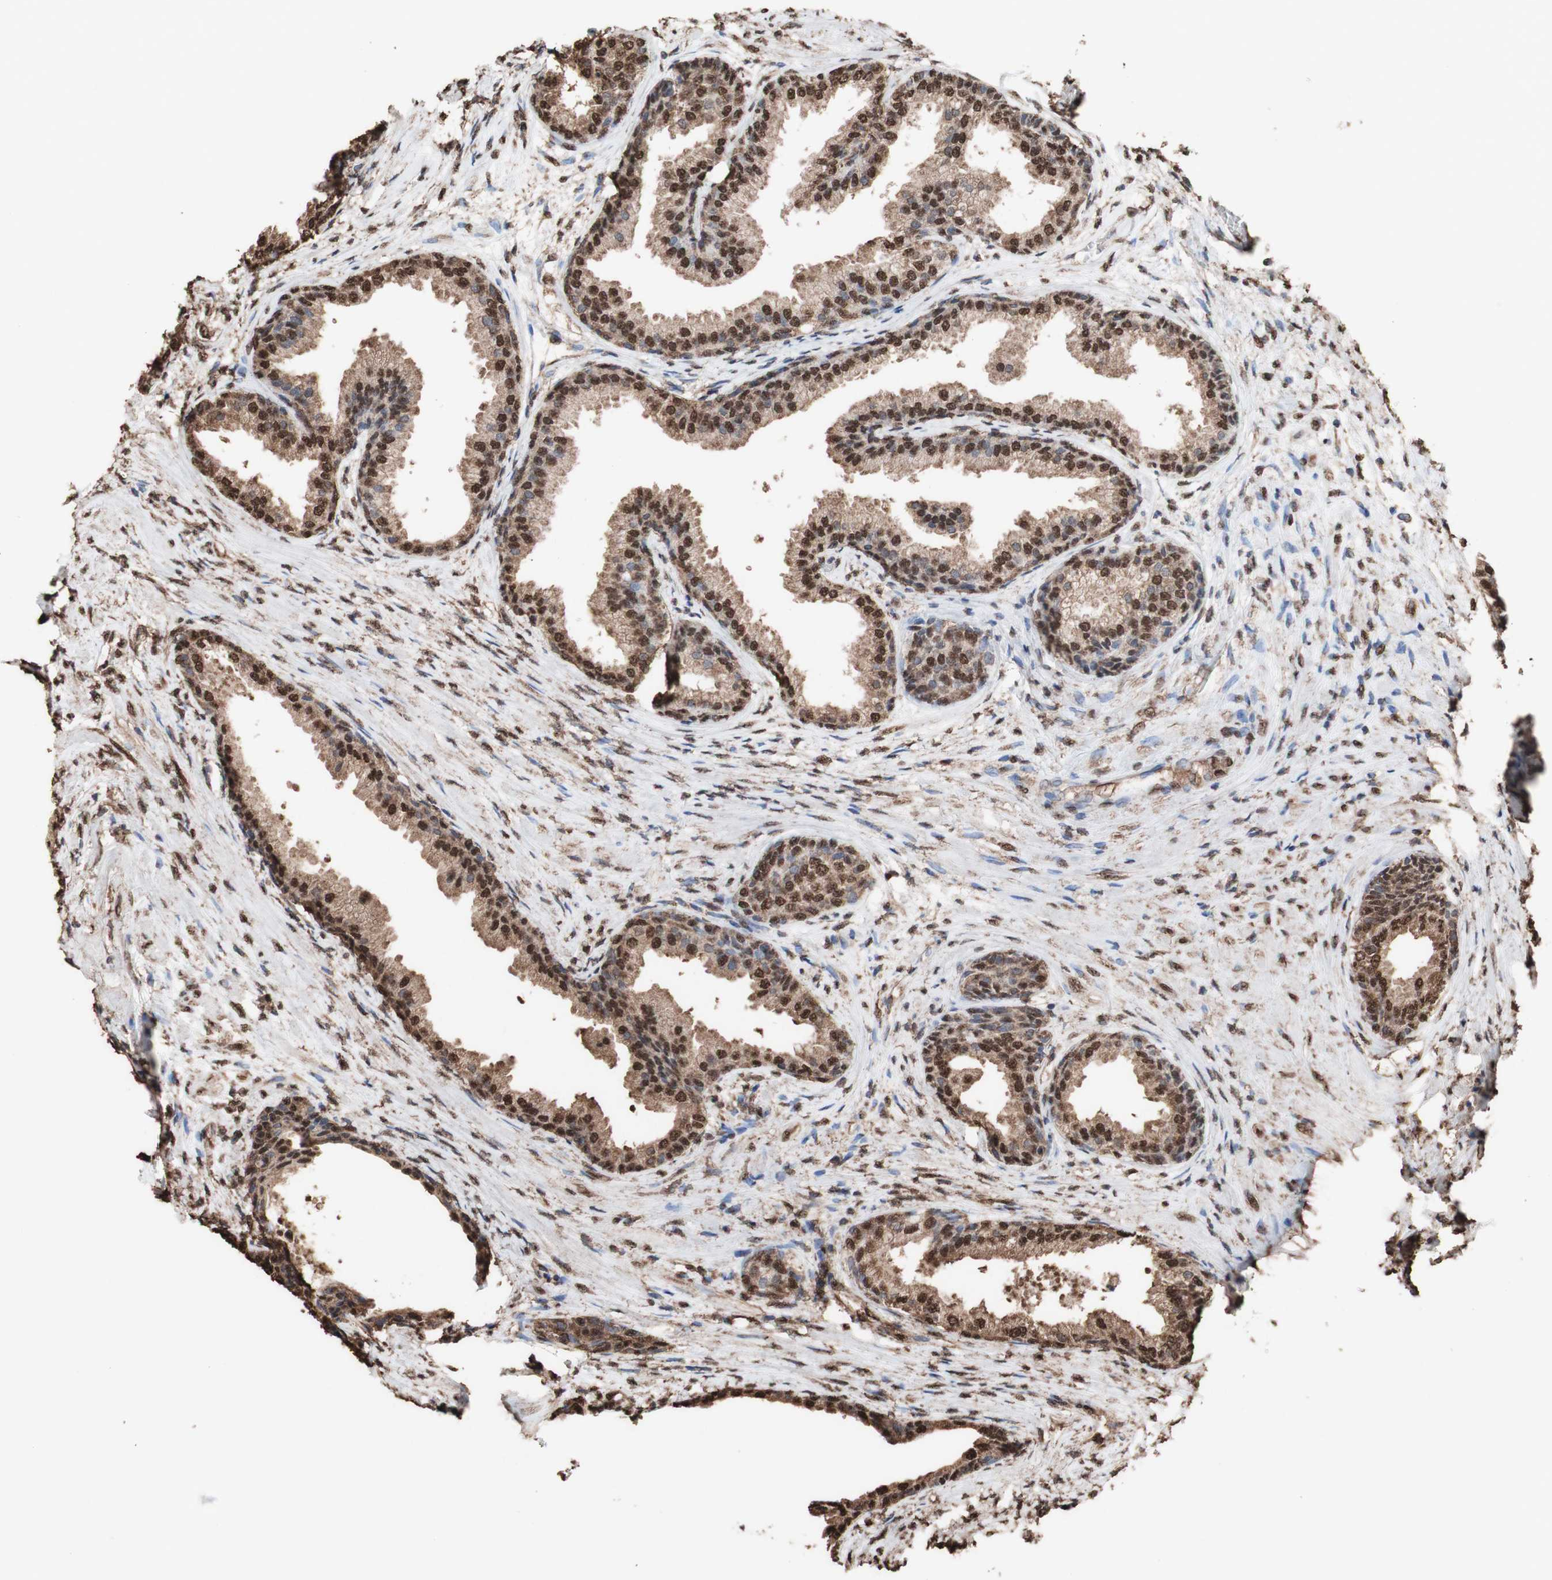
{"staining": {"intensity": "strong", "quantity": ">75%", "location": "cytoplasmic/membranous,nuclear"}, "tissue": "prostate", "cell_type": "Glandular cells", "image_type": "normal", "snomed": [{"axis": "morphology", "description": "Normal tissue, NOS"}, {"axis": "topography", "description": "Prostate"}], "caption": "Immunohistochemistry micrograph of normal prostate: prostate stained using immunohistochemistry shows high levels of strong protein expression localized specifically in the cytoplasmic/membranous,nuclear of glandular cells, appearing as a cytoplasmic/membranous,nuclear brown color.", "gene": "PIDD1", "patient": {"sex": "male", "age": 76}}